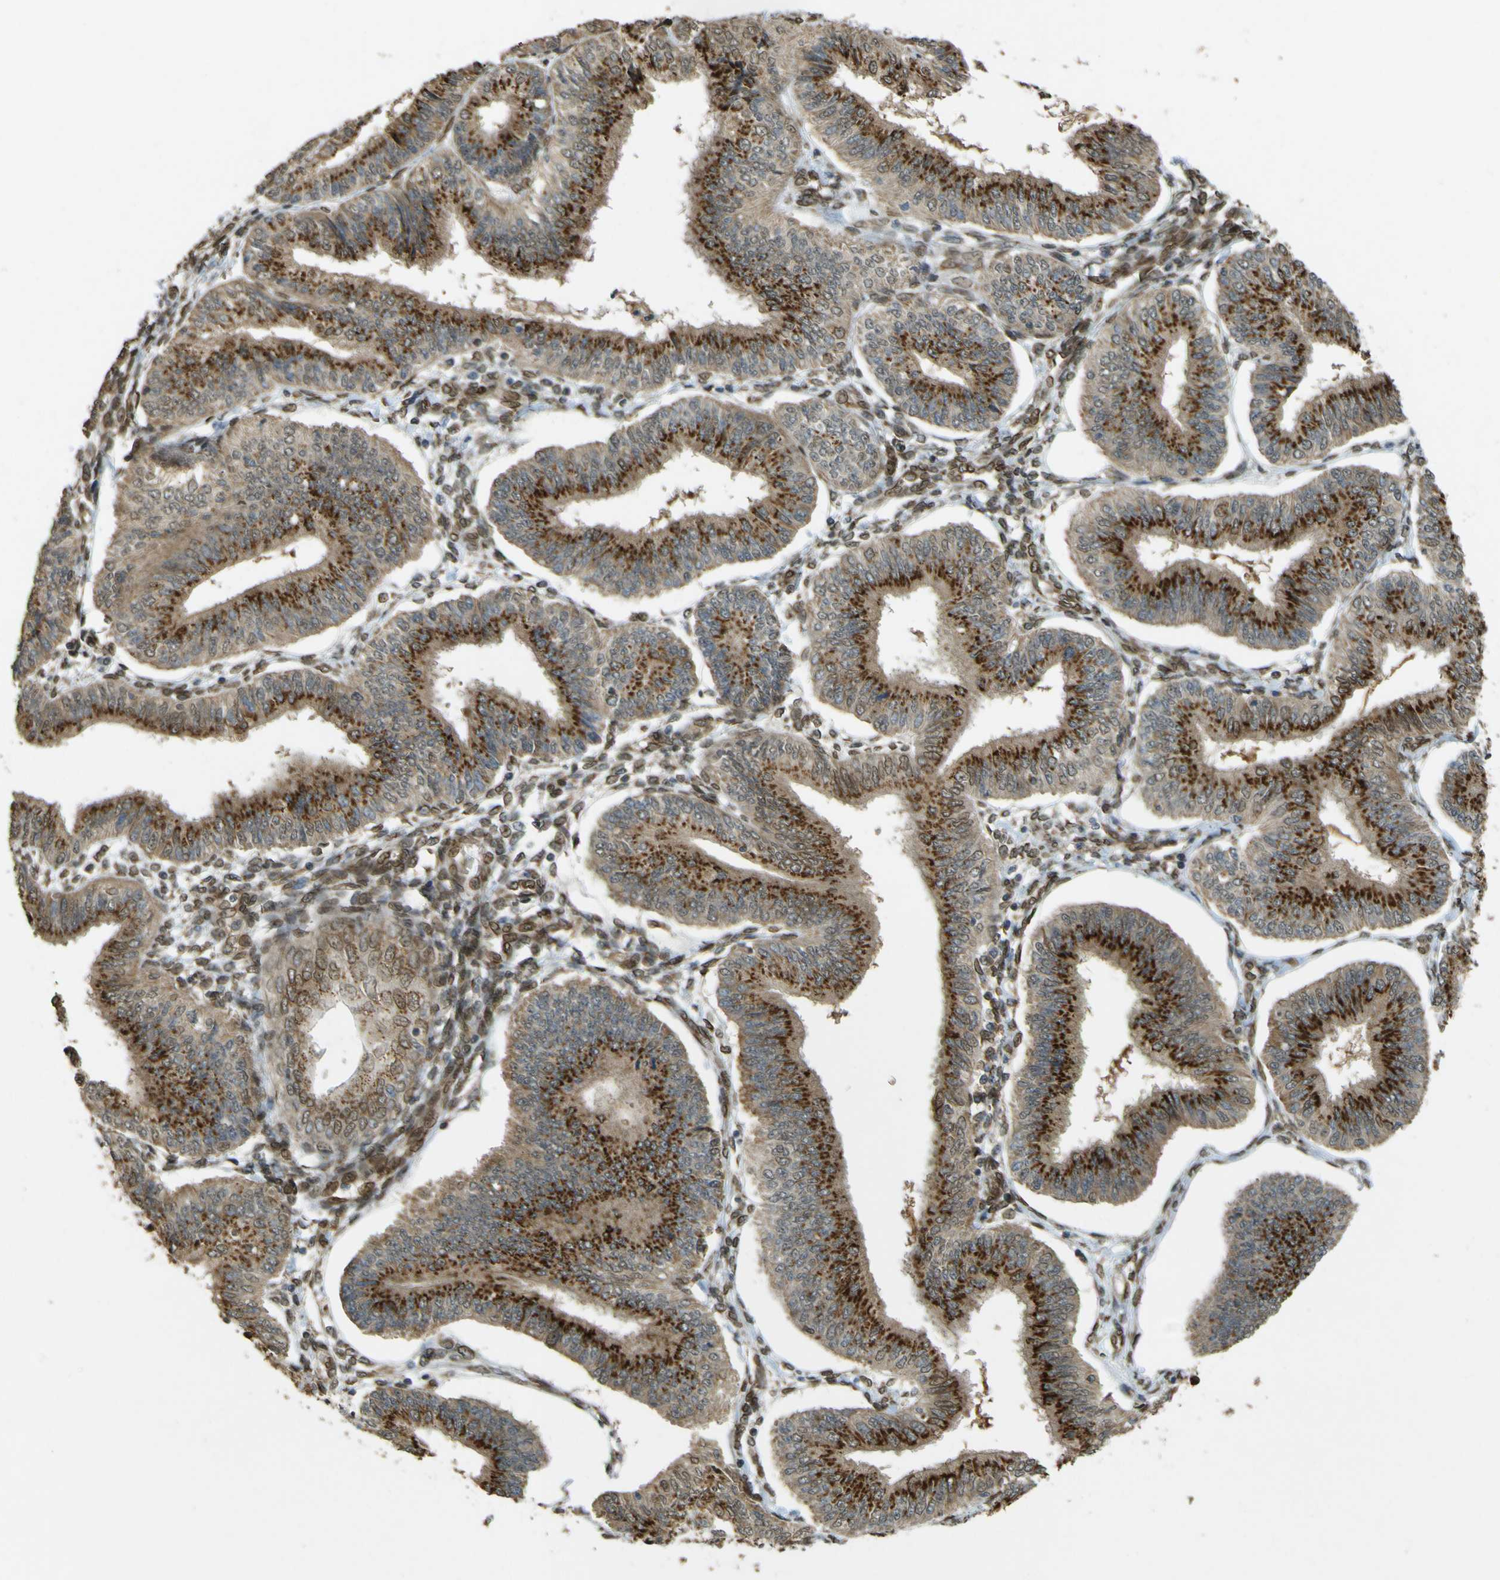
{"staining": {"intensity": "strong", "quantity": ">75%", "location": "cytoplasmic/membranous"}, "tissue": "endometrial cancer", "cell_type": "Tumor cells", "image_type": "cancer", "snomed": [{"axis": "morphology", "description": "Adenocarcinoma, NOS"}, {"axis": "topography", "description": "Endometrium"}], "caption": "A high amount of strong cytoplasmic/membranous positivity is seen in approximately >75% of tumor cells in endometrial adenocarcinoma tissue. (DAB = brown stain, brightfield microscopy at high magnification).", "gene": "GALNT1", "patient": {"sex": "female", "age": 58}}